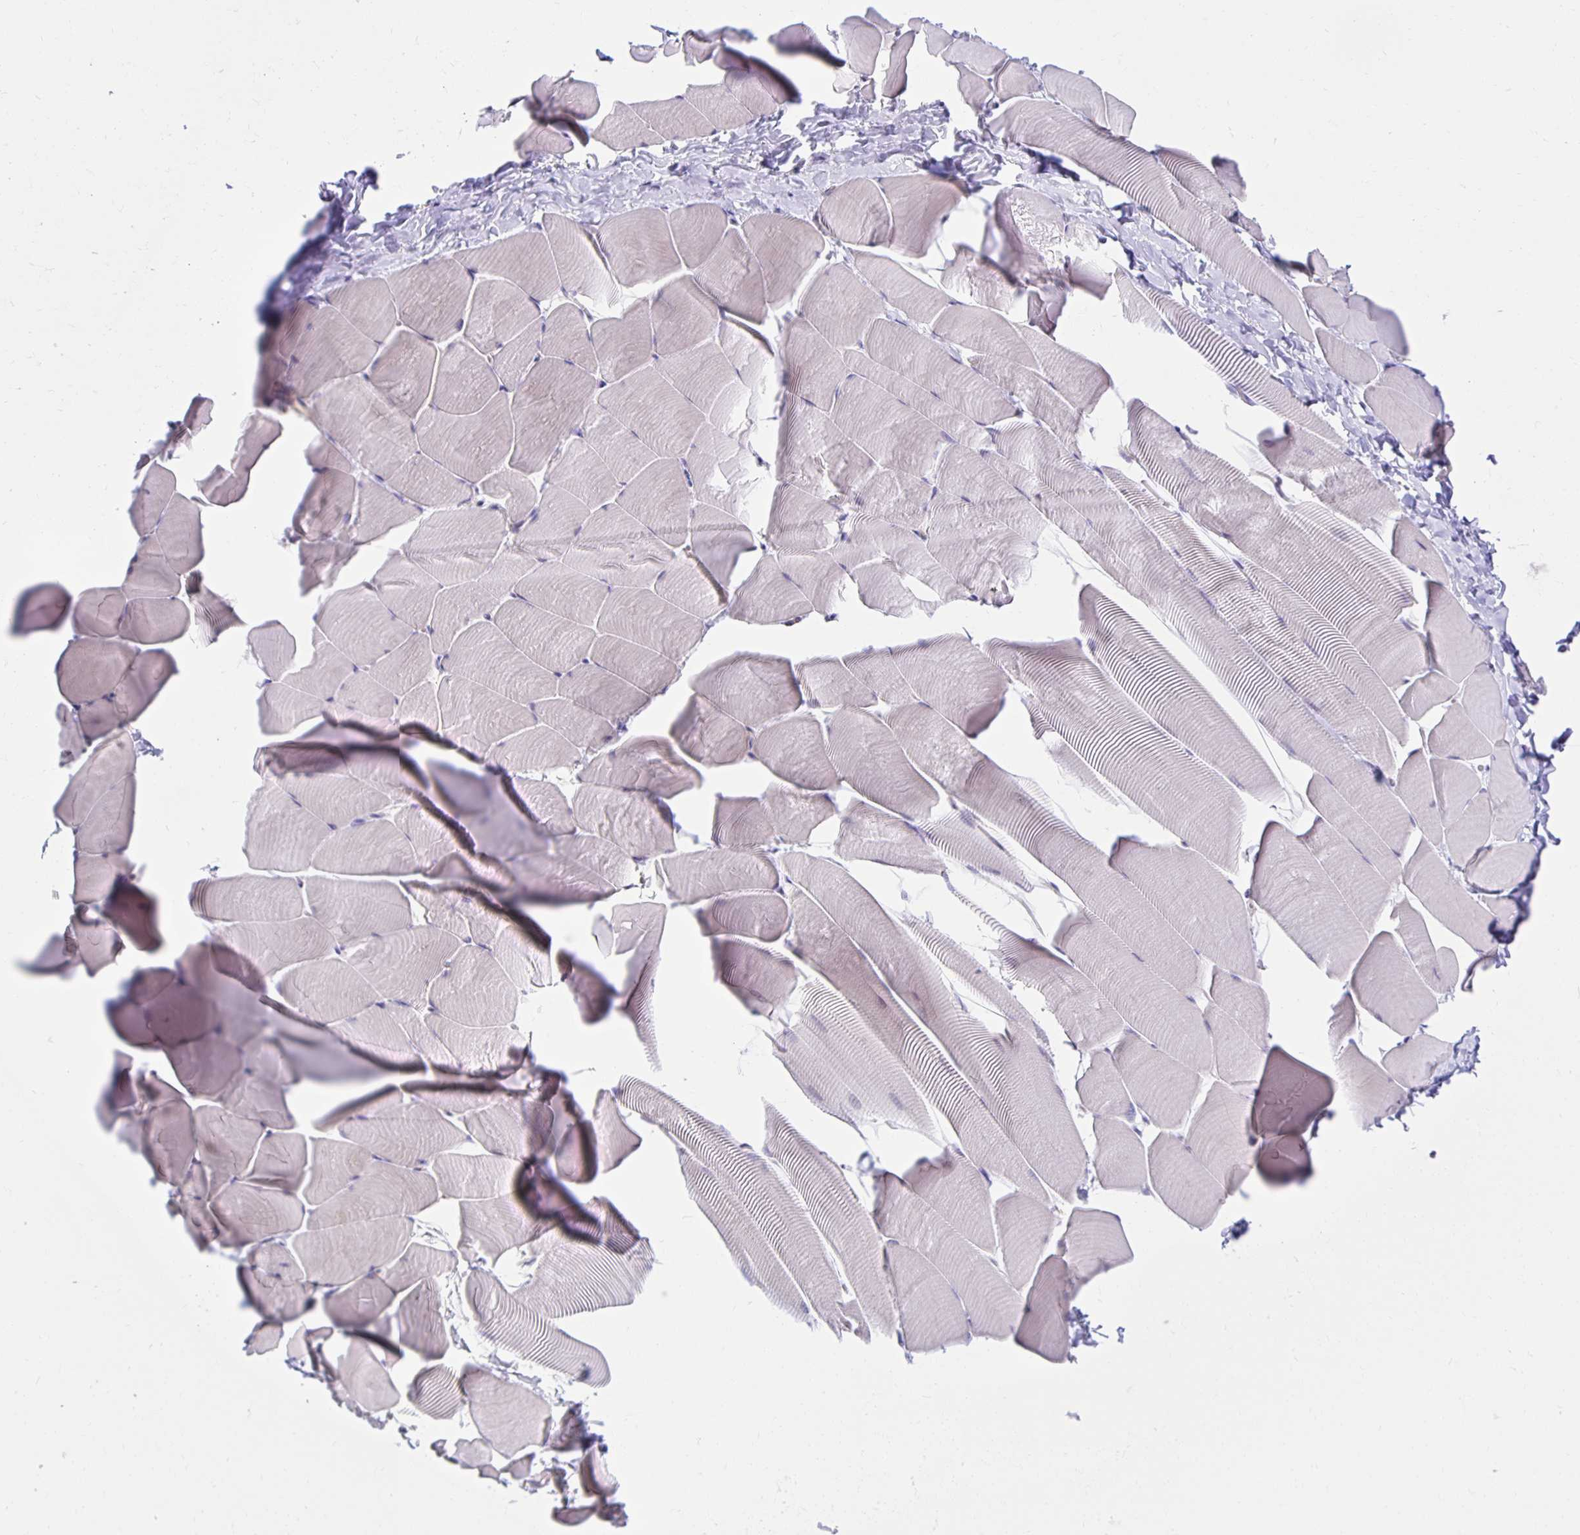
{"staining": {"intensity": "negative", "quantity": "none", "location": "none"}, "tissue": "skeletal muscle", "cell_type": "Myocytes", "image_type": "normal", "snomed": [{"axis": "morphology", "description": "Normal tissue, NOS"}, {"axis": "topography", "description": "Skeletal muscle"}], "caption": "Immunohistochemistry (IHC) micrograph of unremarkable human skeletal muscle stained for a protein (brown), which shows no expression in myocytes.", "gene": "MIEN1", "patient": {"sex": "male", "age": 25}}